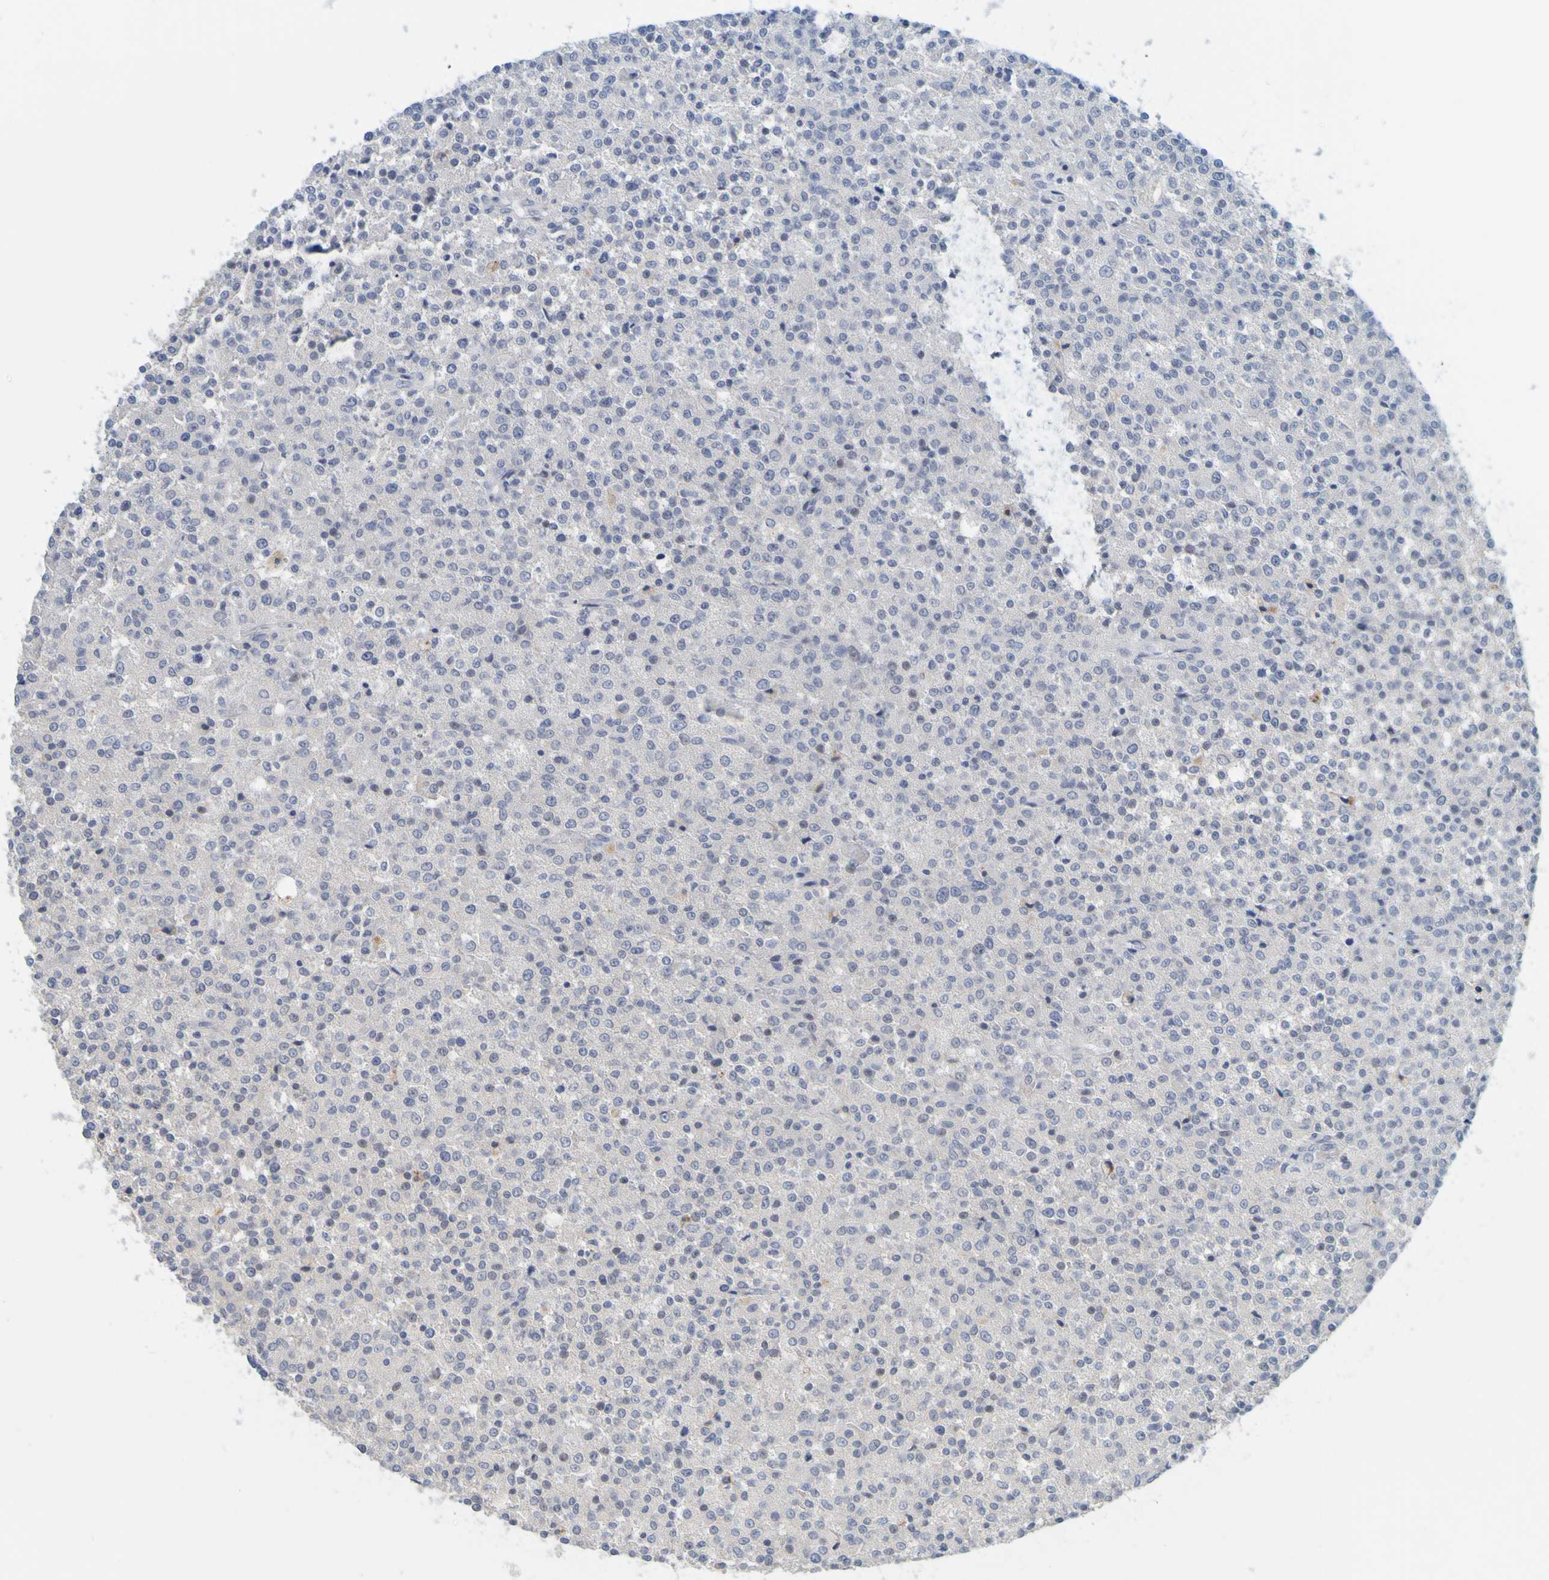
{"staining": {"intensity": "negative", "quantity": "none", "location": "none"}, "tissue": "testis cancer", "cell_type": "Tumor cells", "image_type": "cancer", "snomed": [{"axis": "morphology", "description": "Seminoma, NOS"}, {"axis": "topography", "description": "Testis"}], "caption": "DAB (3,3'-diaminobenzidine) immunohistochemical staining of human testis seminoma demonstrates no significant positivity in tumor cells.", "gene": "ENDOU", "patient": {"sex": "male", "age": 59}}